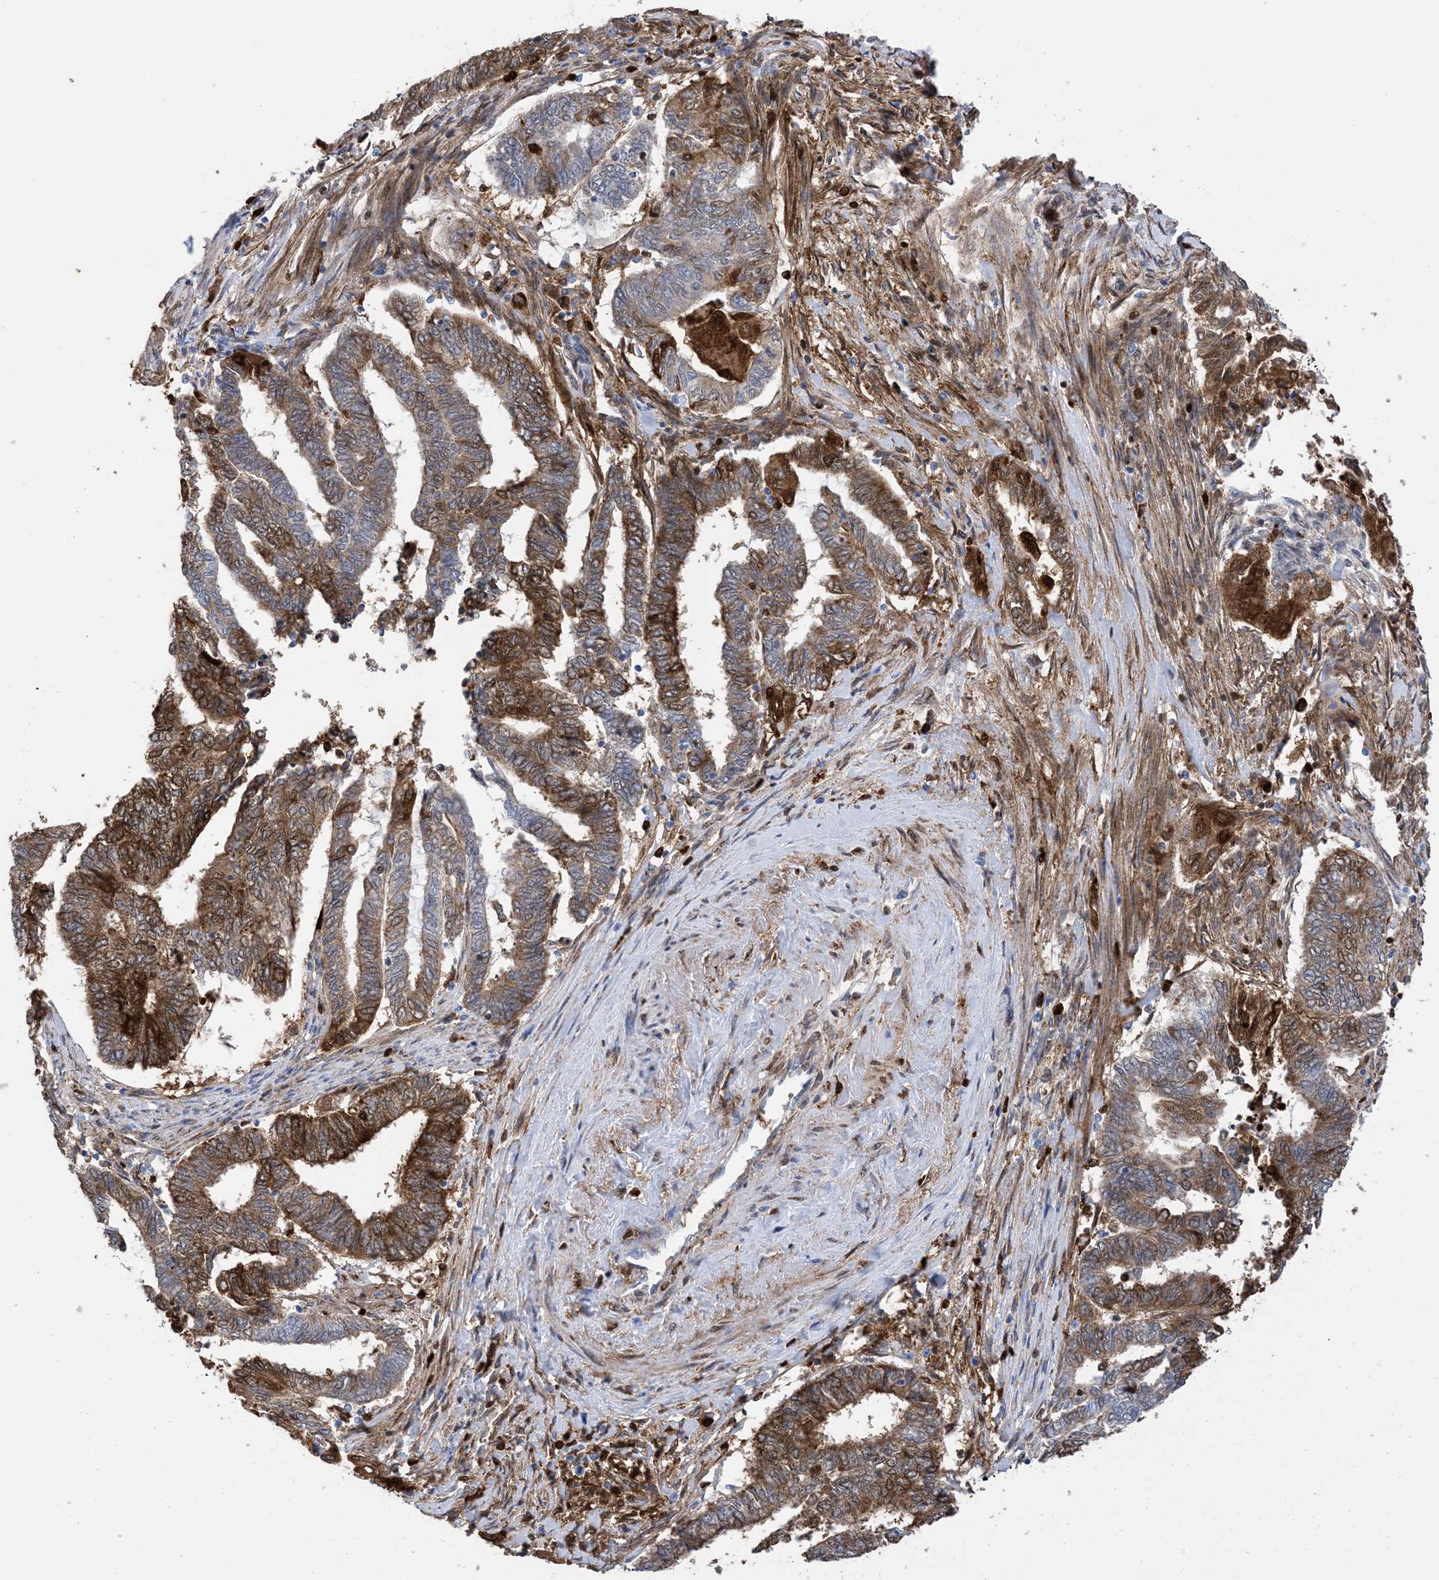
{"staining": {"intensity": "moderate", "quantity": ">75%", "location": "cytoplasmic/membranous"}, "tissue": "endometrial cancer", "cell_type": "Tumor cells", "image_type": "cancer", "snomed": [{"axis": "morphology", "description": "Adenocarcinoma, NOS"}, {"axis": "topography", "description": "Uterus"}, {"axis": "topography", "description": "Endometrium"}], "caption": "A high-resolution image shows immunohistochemistry (IHC) staining of endometrial cancer, which shows moderate cytoplasmic/membranous expression in about >75% of tumor cells.", "gene": "ANXA1", "patient": {"sex": "female", "age": 70}}